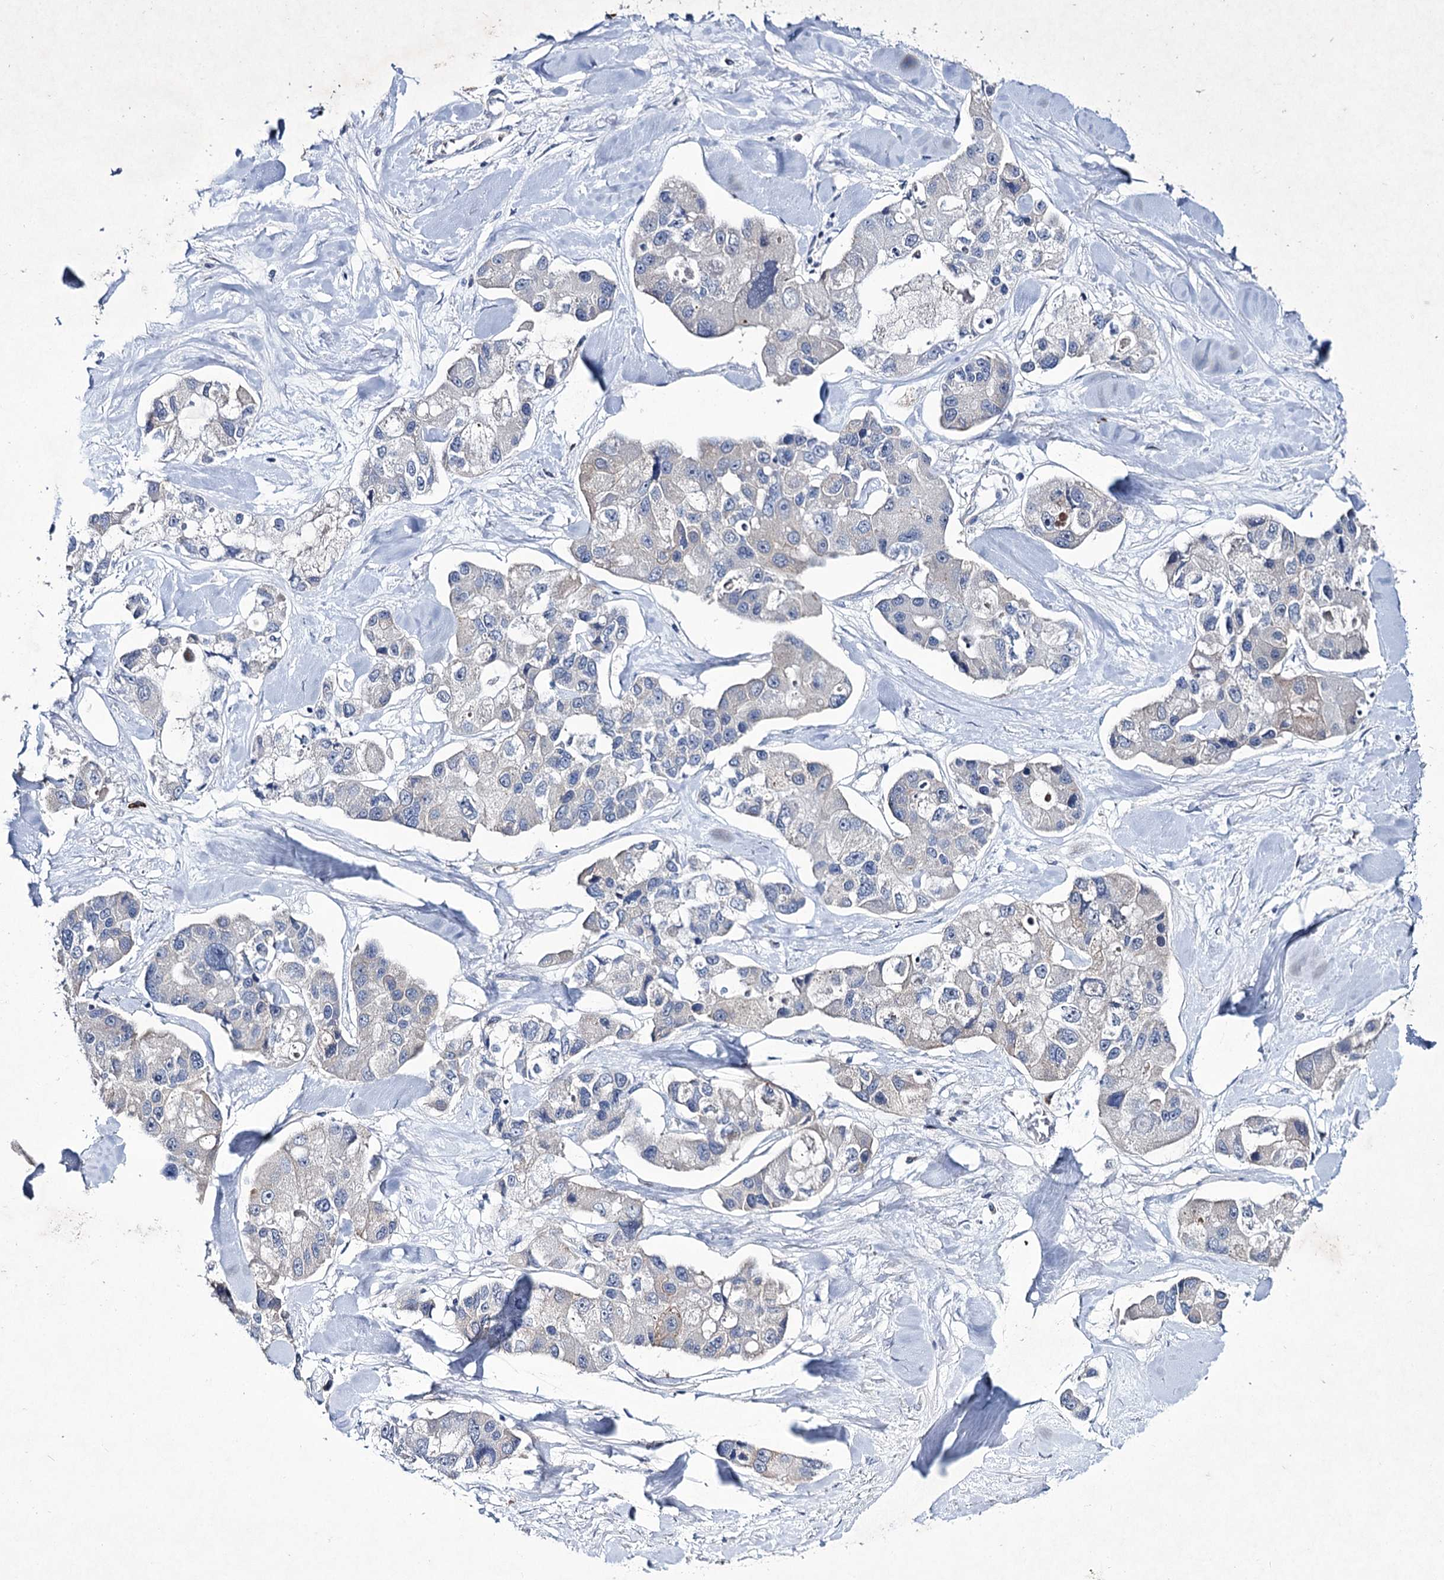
{"staining": {"intensity": "negative", "quantity": "none", "location": "none"}, "tissue": "lung cancer", "cell_type": "Tumor cells", "image_type": "cancer", "snomed": [{"axis": "morphology", "description": "Adenocarcinoma, NOS"}, {"axis": "topography", "description": "Lung"}], "caption": "The IHC micrograph has no significant expression in tumor cells of lung cancer (adenocarcinoma) tissue. (Brightfield microscopy of DAB (3,3'-diaminobenzidine) immunohistochemistry (IHC) at high magnification).", "gene": "SEMA4G", "patient": {"sex": "female", "age": 54}}